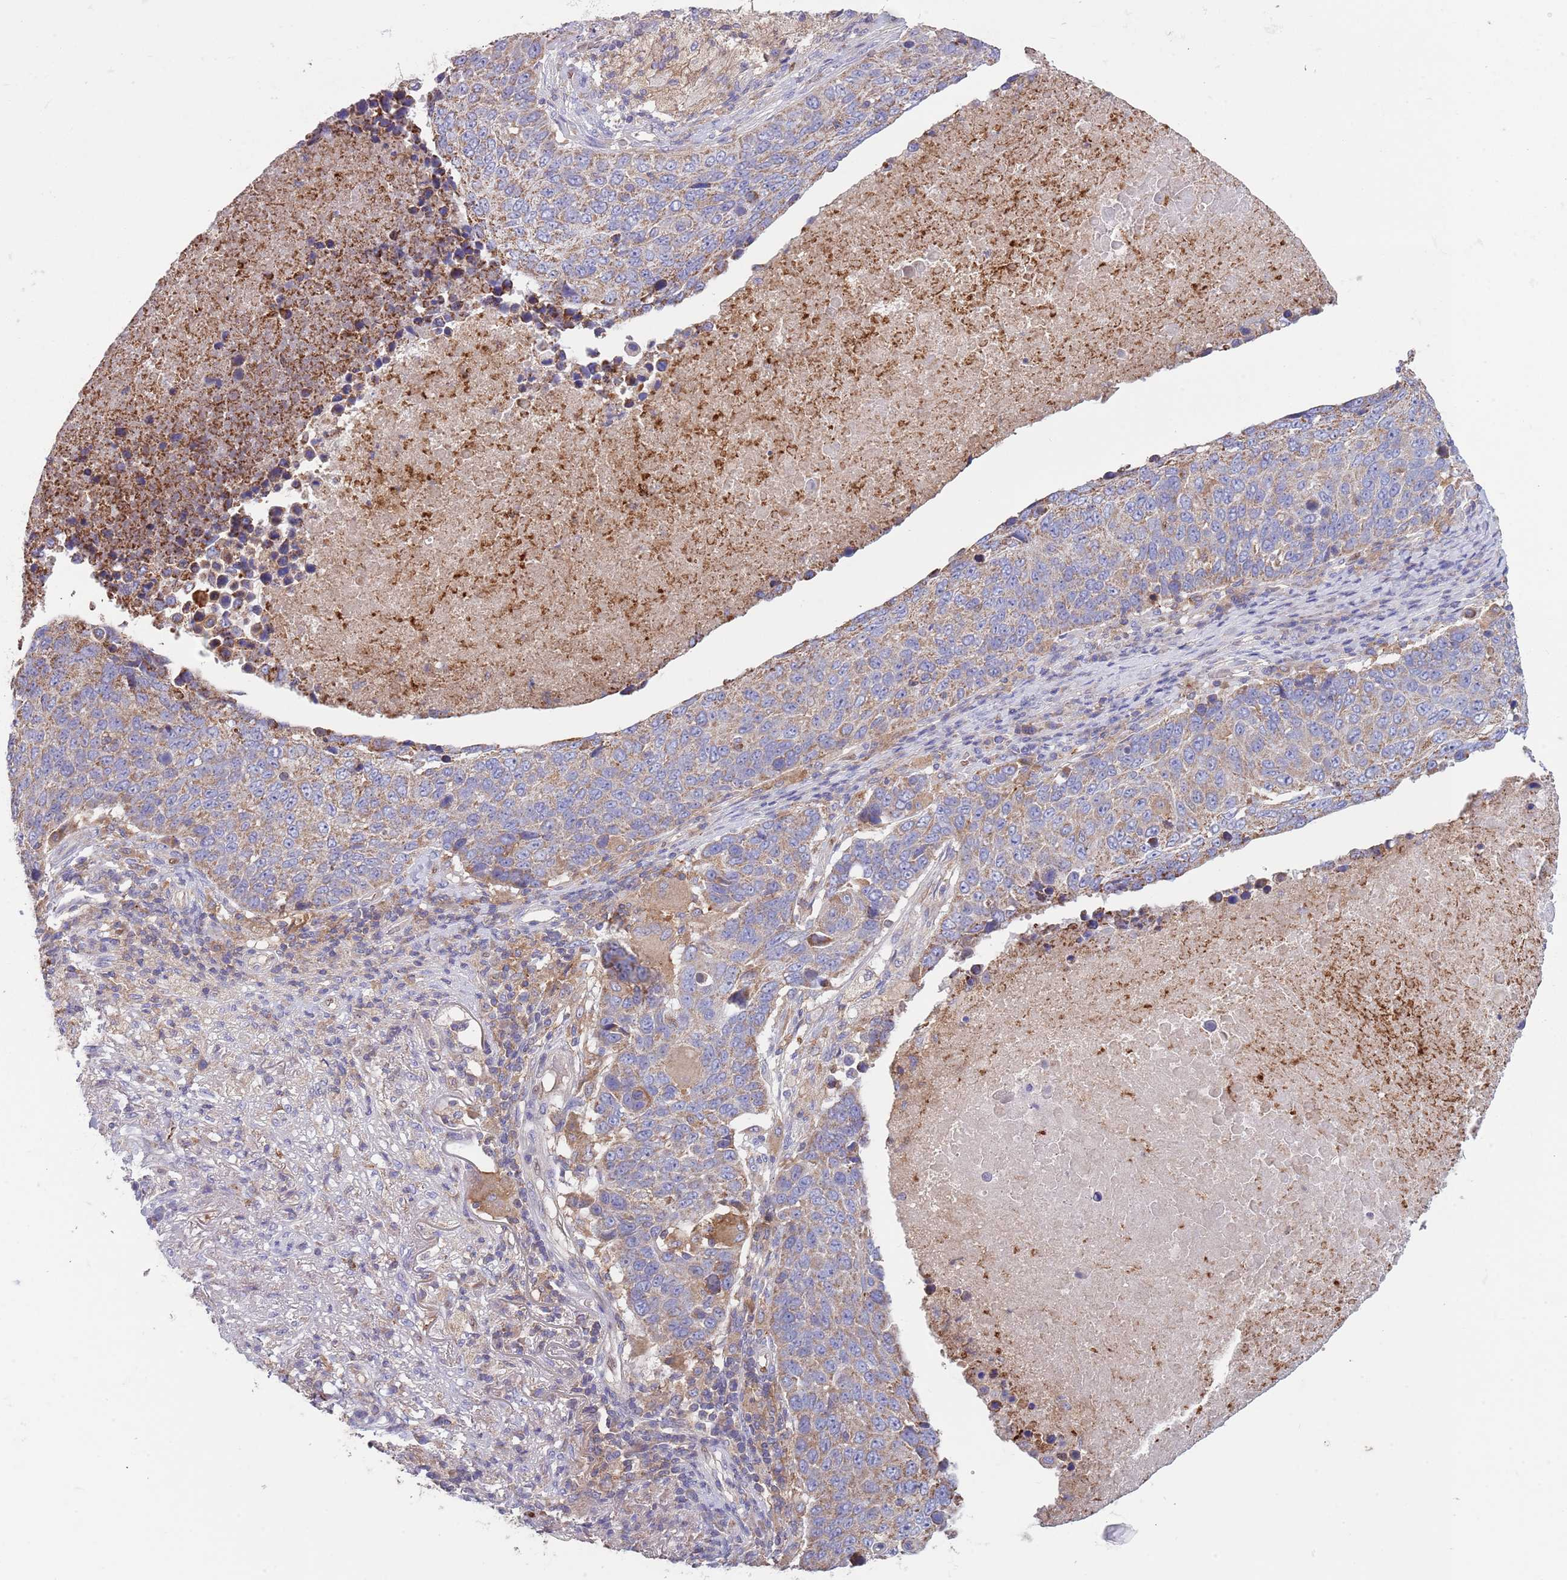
{"staining": {"intensity": "moderate", "quantity": "25%-75%", "location": "cytoplasmic/membranous"}, "tissue": "lung cancer", "cell_type": "Tumor cells", "image_type": "cancer", "snomed": [{"axis": "morphology", "description": "Normal tissue, NOS"}, {"axis": "morphology", "description": "Squamous cell carcinoma, NOS"}, {"axis": "topography", "description": "Lymph node"}, {"axis": "topography", "description": "Lung"}], "caption": "An image showing moderate cytoplasmic/membranous staining in approximately 25%-75% of tumor cells in lung squamous cell carcinoma, as visualized by brown immunohistochemical staining.", "gene": "DDT", "patient": {"sex": "male", "age": 66}}